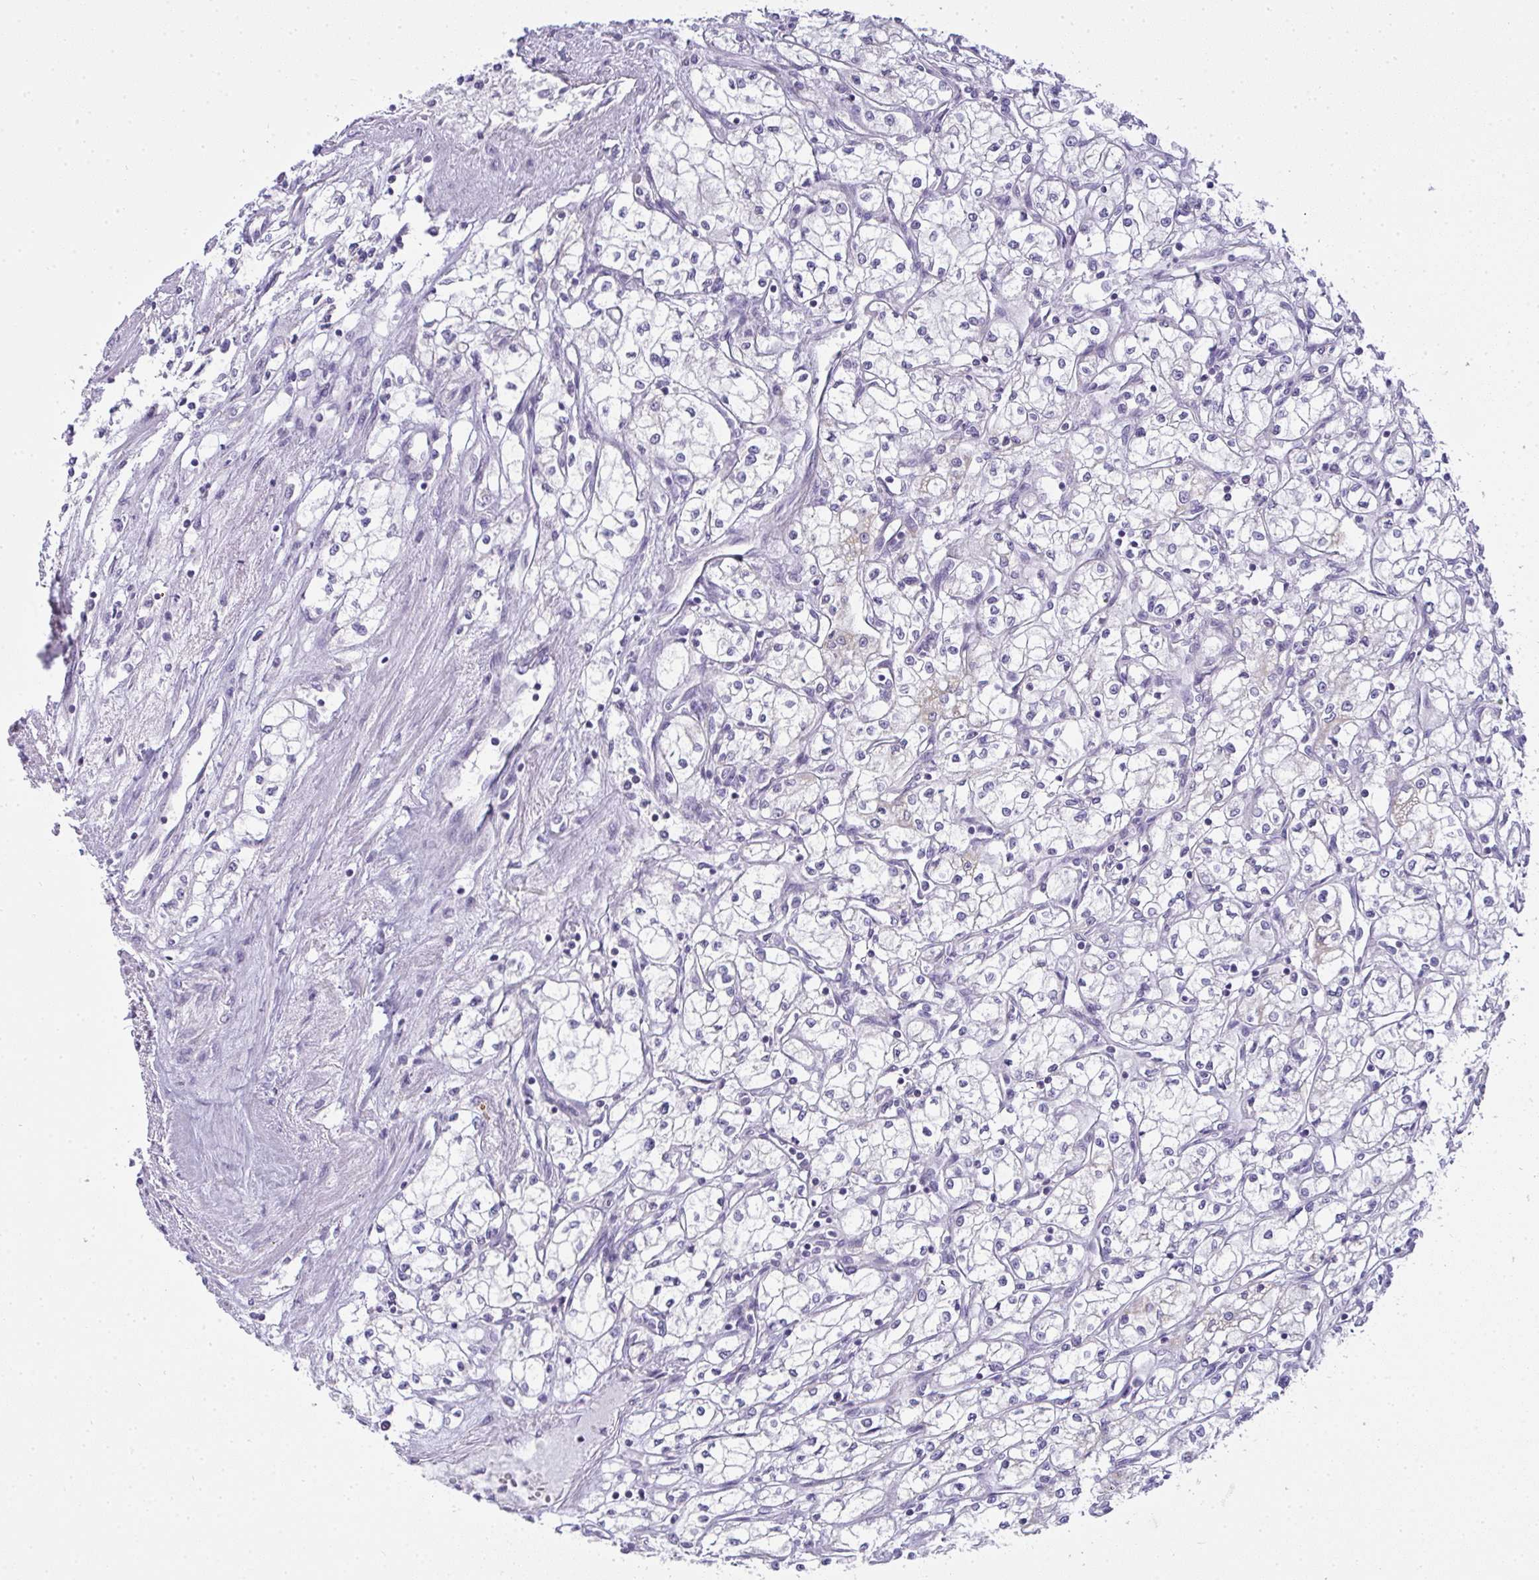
{"staining": {"intensity": "negative", "quantity": "none", "location": "none"}, "tissue": "renal cancer", "cell_type": "Tumor cells", "image_type": "cancer", "snomed": [{"axis": "morphology", "description": "Adenocarcinoma, NOS"}, {"axis": "topography", "description": "Kidney"}], "caption": "Human renal adenocarcinoma stained for a protein using immunohistochemistry (IHC) reveals no expression in tumor cells.", "gene": "GSDMB", "patient": {"sex": "male", "age": 59}}